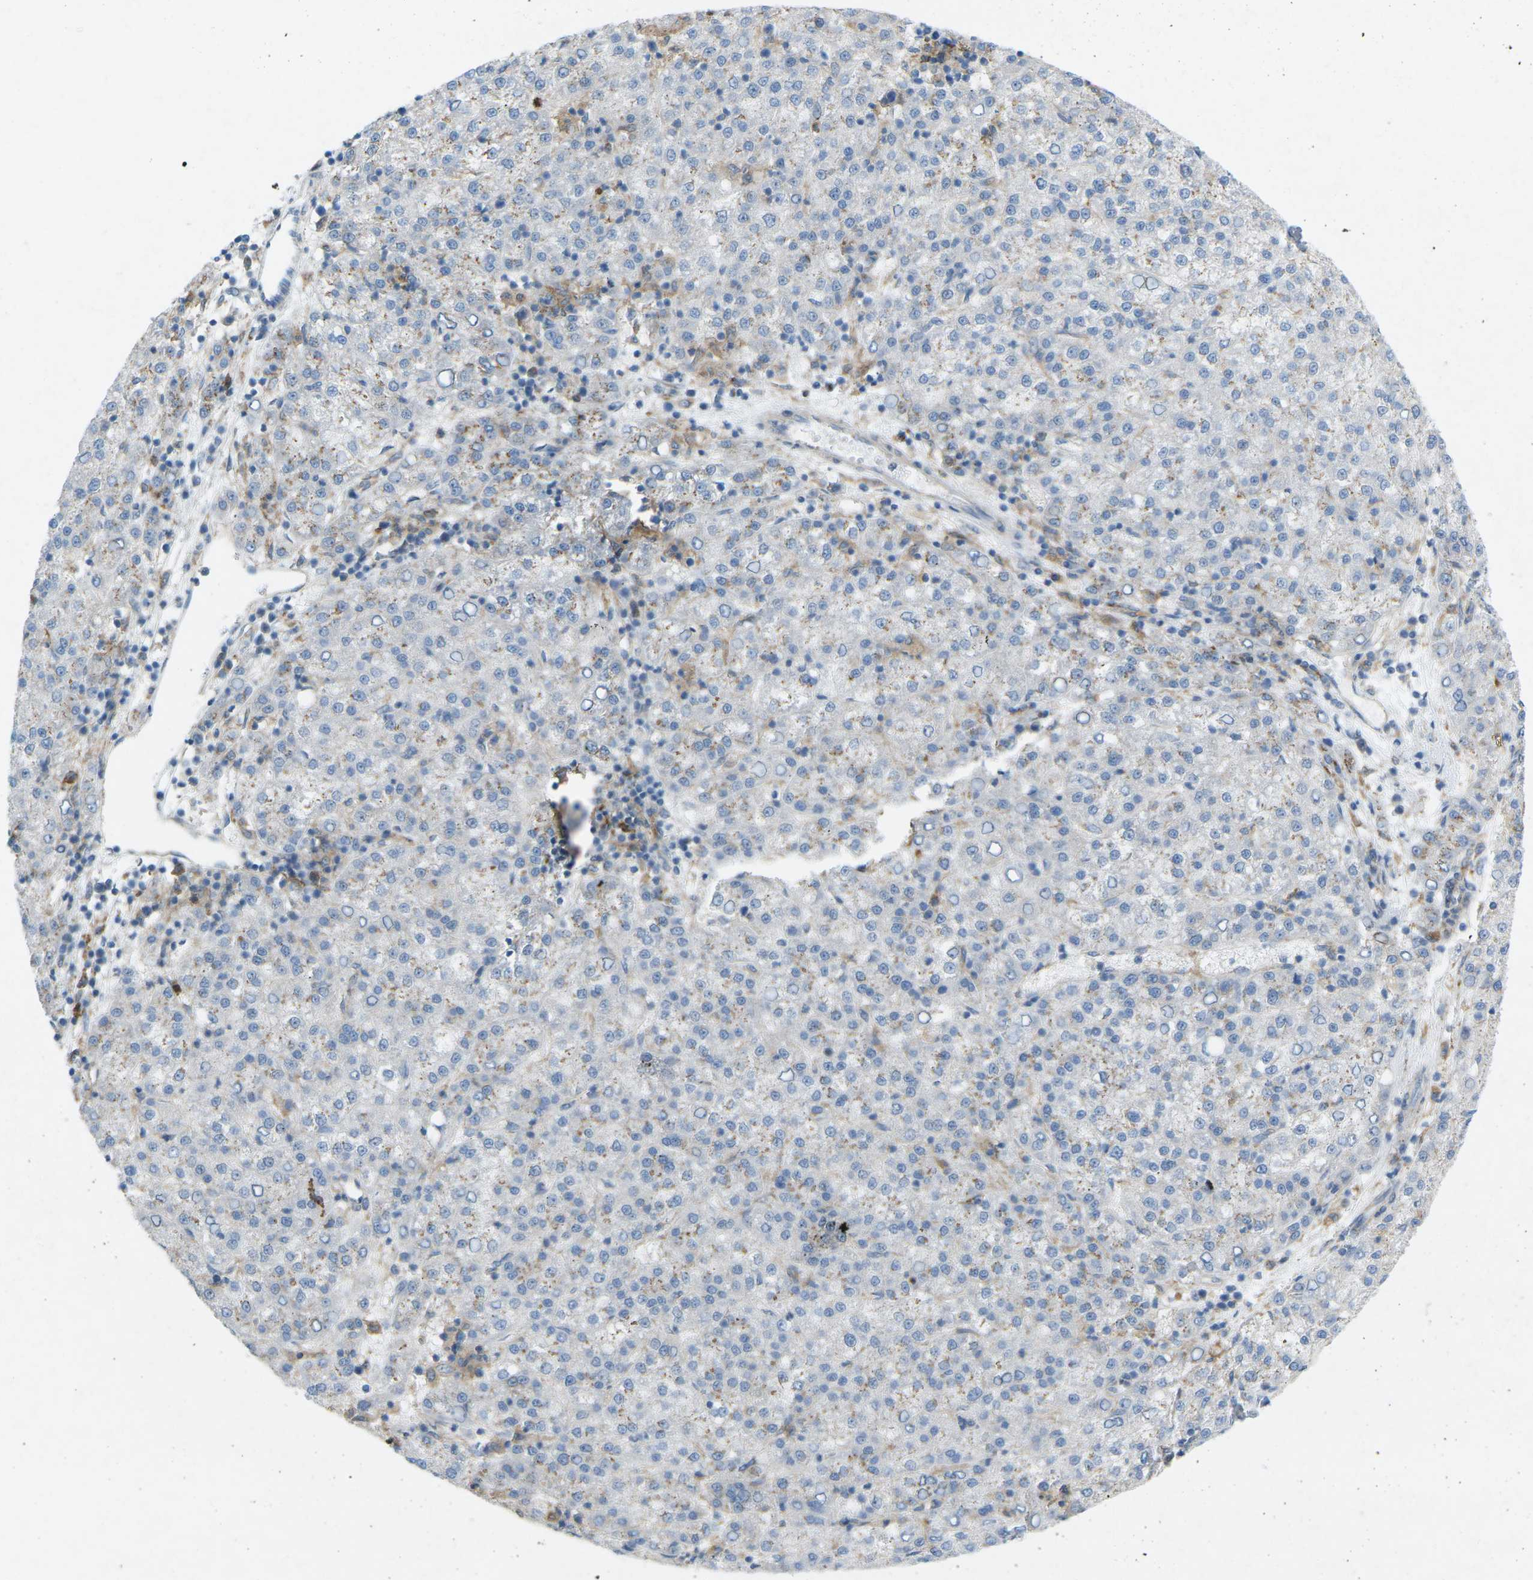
{"staining": {"intensity": "negative", "quantity": "none", "location": "none"}, "tissue": "liver cancer", "cell_type": "Tumor cells", "image_type": "cancer", "snomed": [{"axis": "morphology", "description": "Carcinoma, Hepatocellular, NOS"}, {"axis": "topography", "description": "Liver"}], "caption": "Immunohistochemistry image of neoplastic tissue: liver hepatocellular carcinoma stained with DAB shows no significant protein positivity in tumor cells.", "gene": "STK11", "patient": {"sex": "female", "age": 58}}